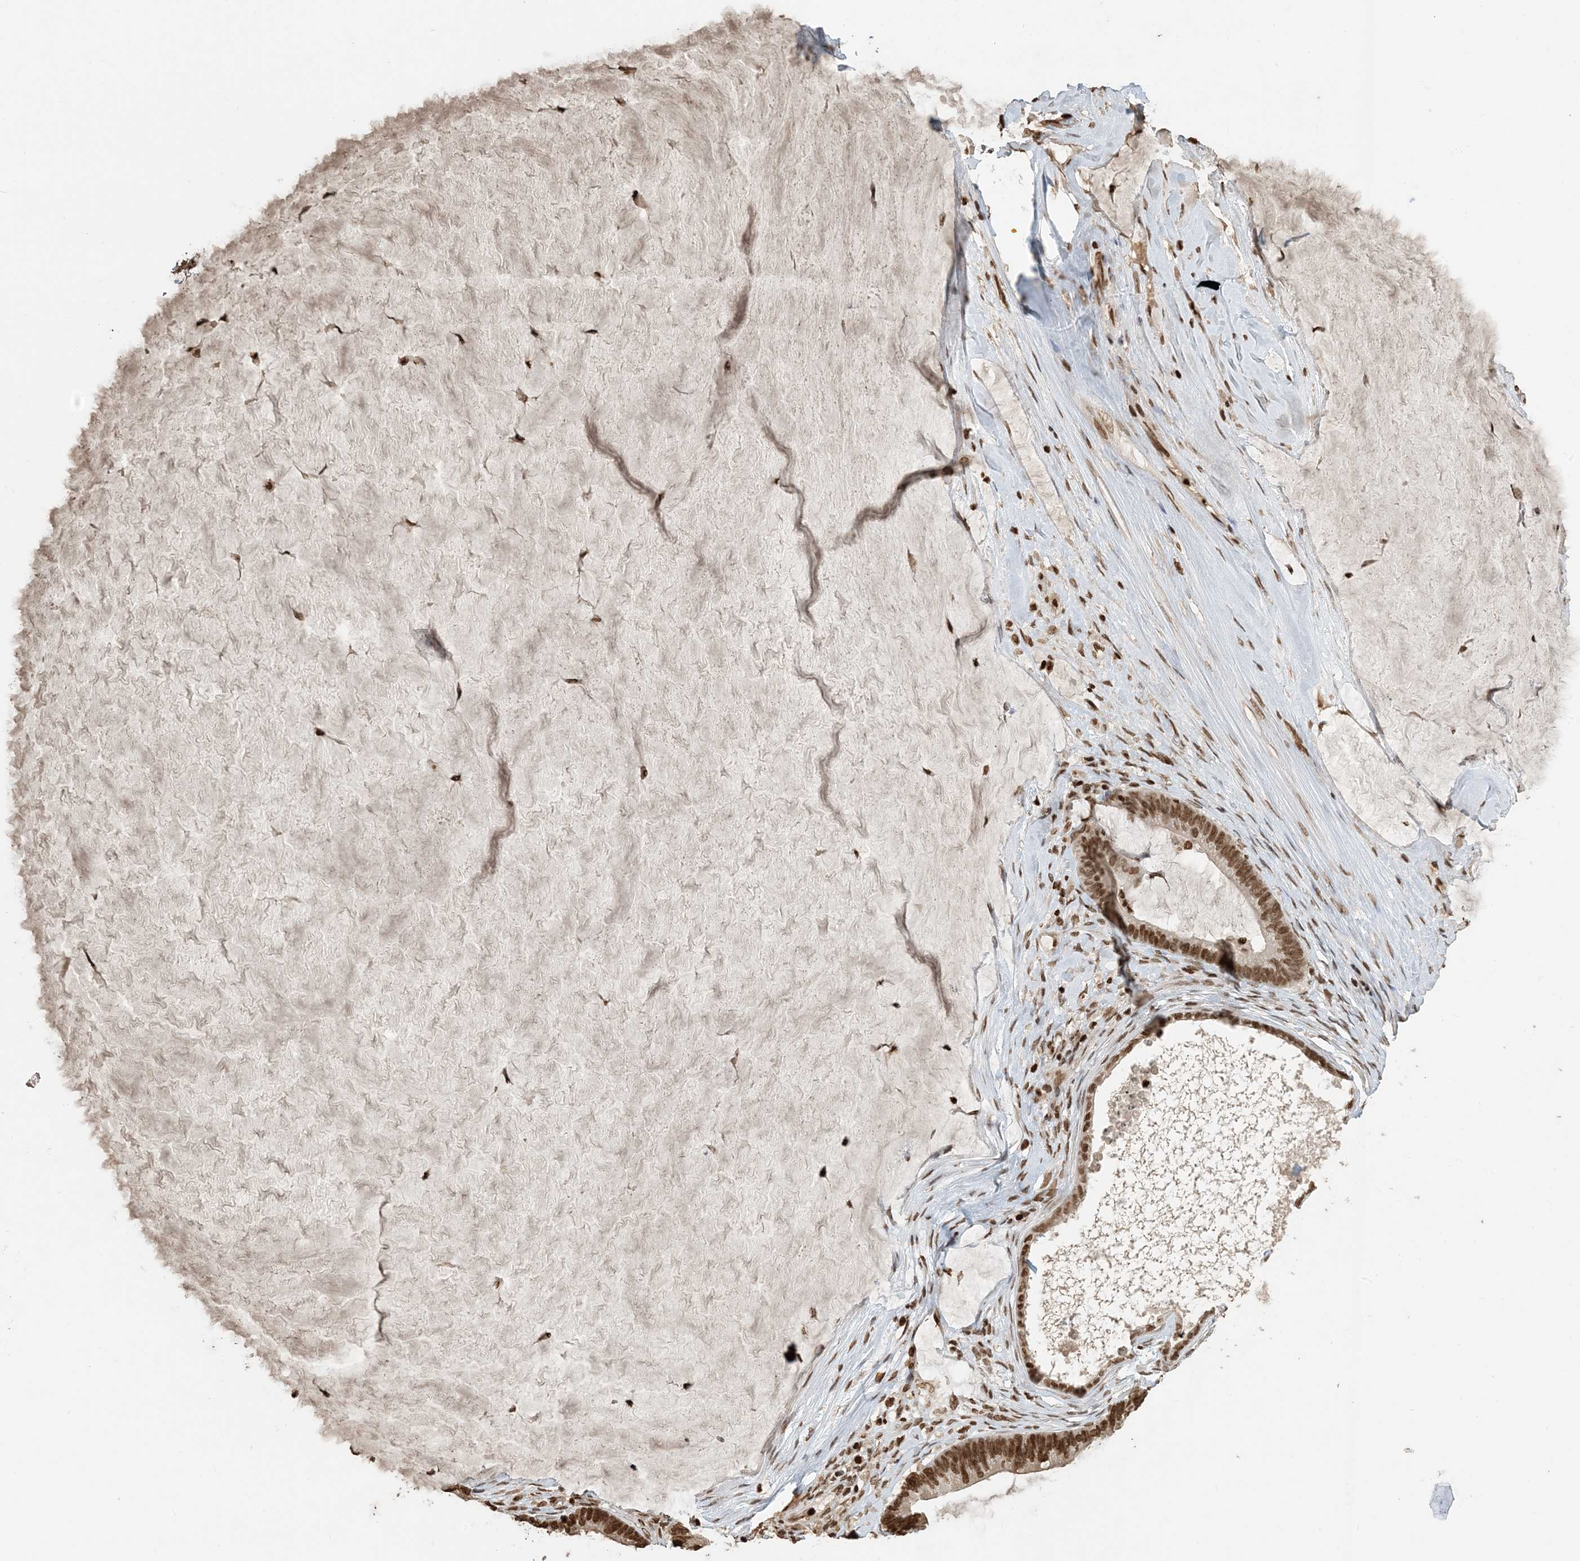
{"staining": {"intensity": "moderate", "quantity": ">75%", "location": "nuclear"}, "tissue": "ovarian cancer", "cell_type": "Tumor cells", "image_type": "cancer", "snomed": [{"axis": "morphology", "description": "Cystadenocarcinoma, mucinous, NOS"}, {"axis": "topography", "description": "Ovary"}], "caption": "This is an image of immunohistochemistry (IHC) staining of ovarian mucinous cystadenocarcinoma, which shows moderate expression in the nuclear of tumor cells.", "gene": "H3-3B", "patient": {"sex": "female", "age": 61}}